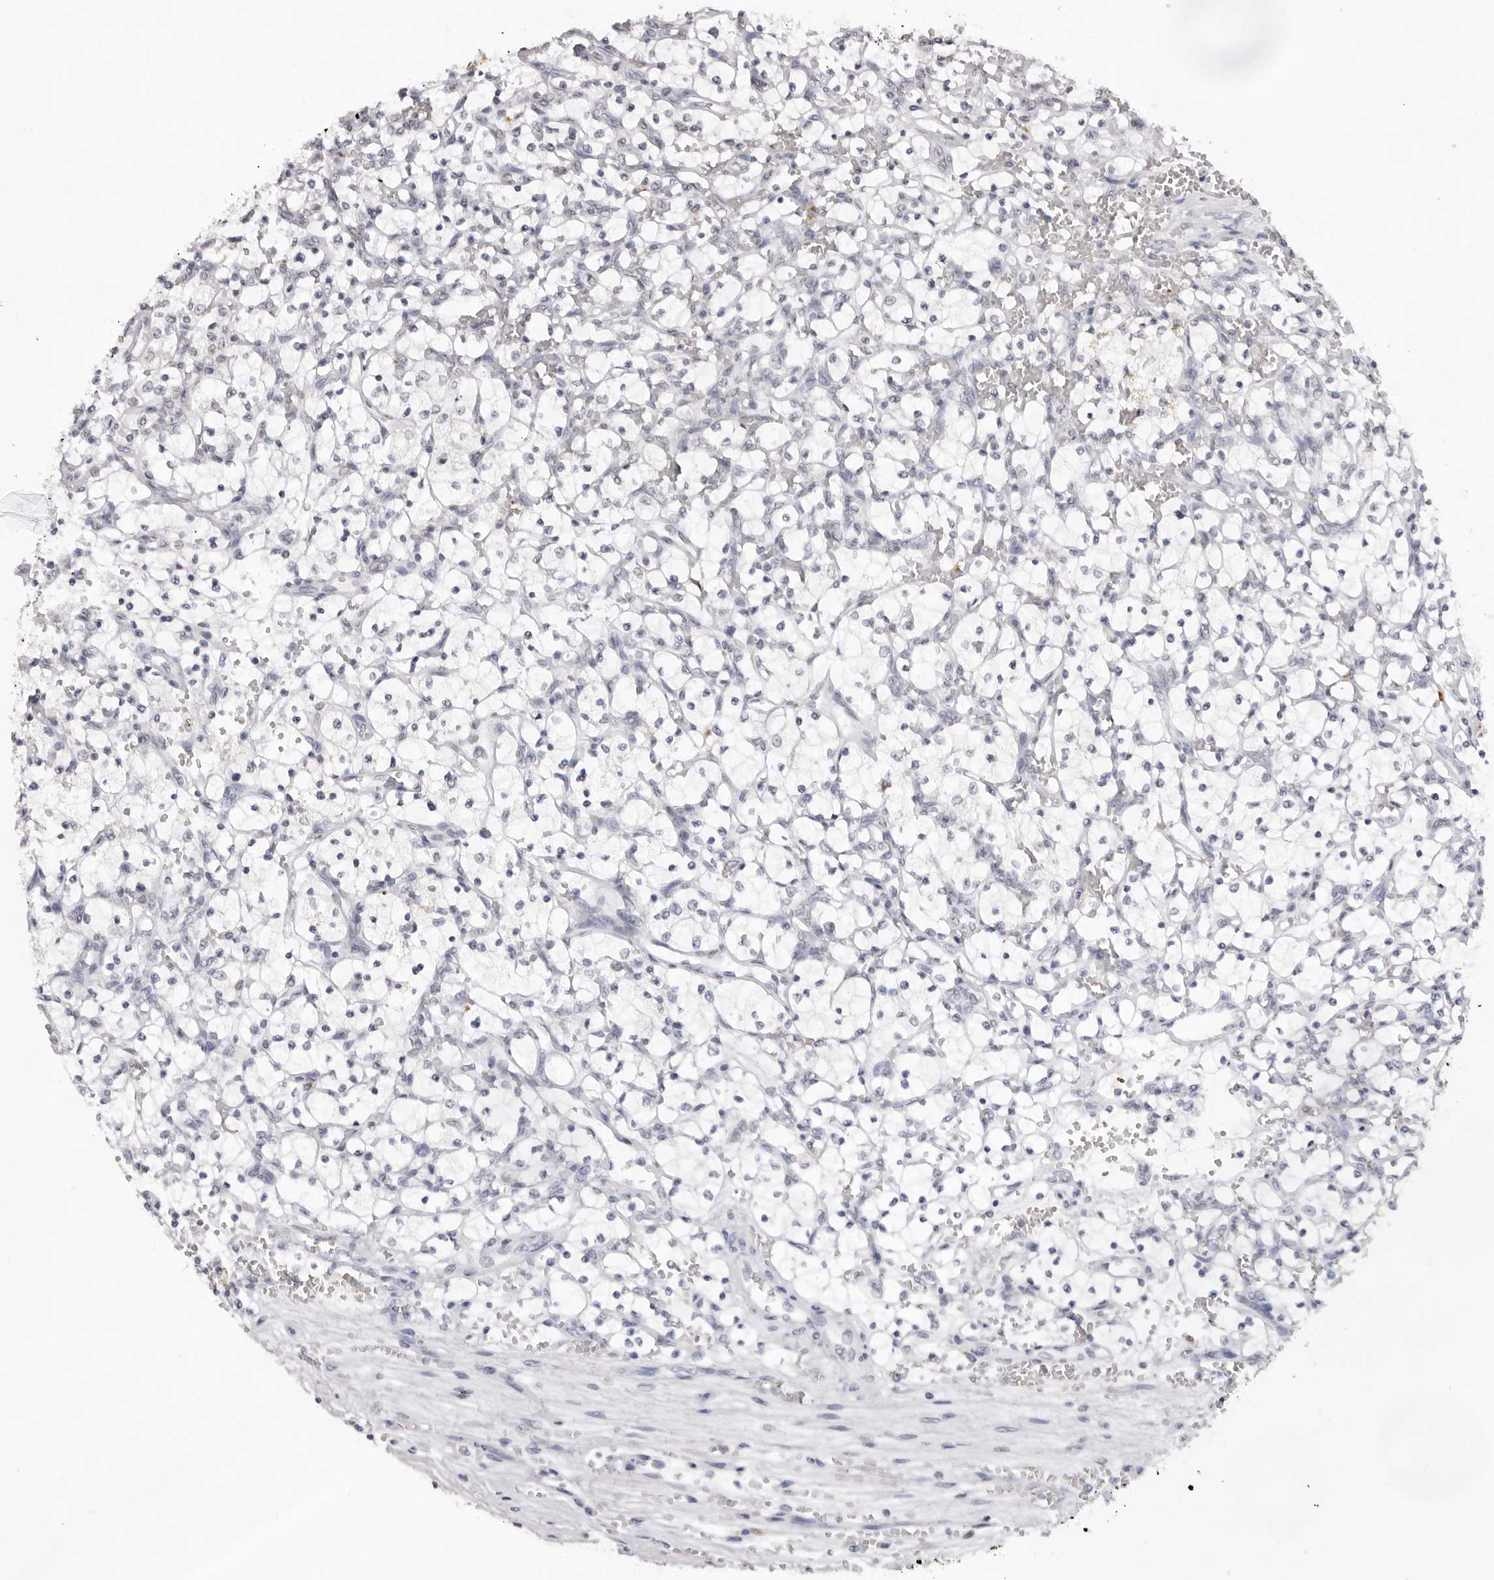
{"staining": {"intensity": "negative", "quantity": "none", "location": "none"}, "tissue": "renal cancer", "cell_type": "Tumor cells", "image_type": "cancer", "snomed": [{"axis": "morphology", "description": "Adenocarcinoma, NOS"}, {"axis": "topography", "description": "Kidney"}], "caption": "An IHC photomicrograph of adenocarcinoma (renal) is shown. There is no staining in tumor cells of adenocarcinoma (renal).", "gene": "NTM", "patient": {"sex": "female", "age": 69}}